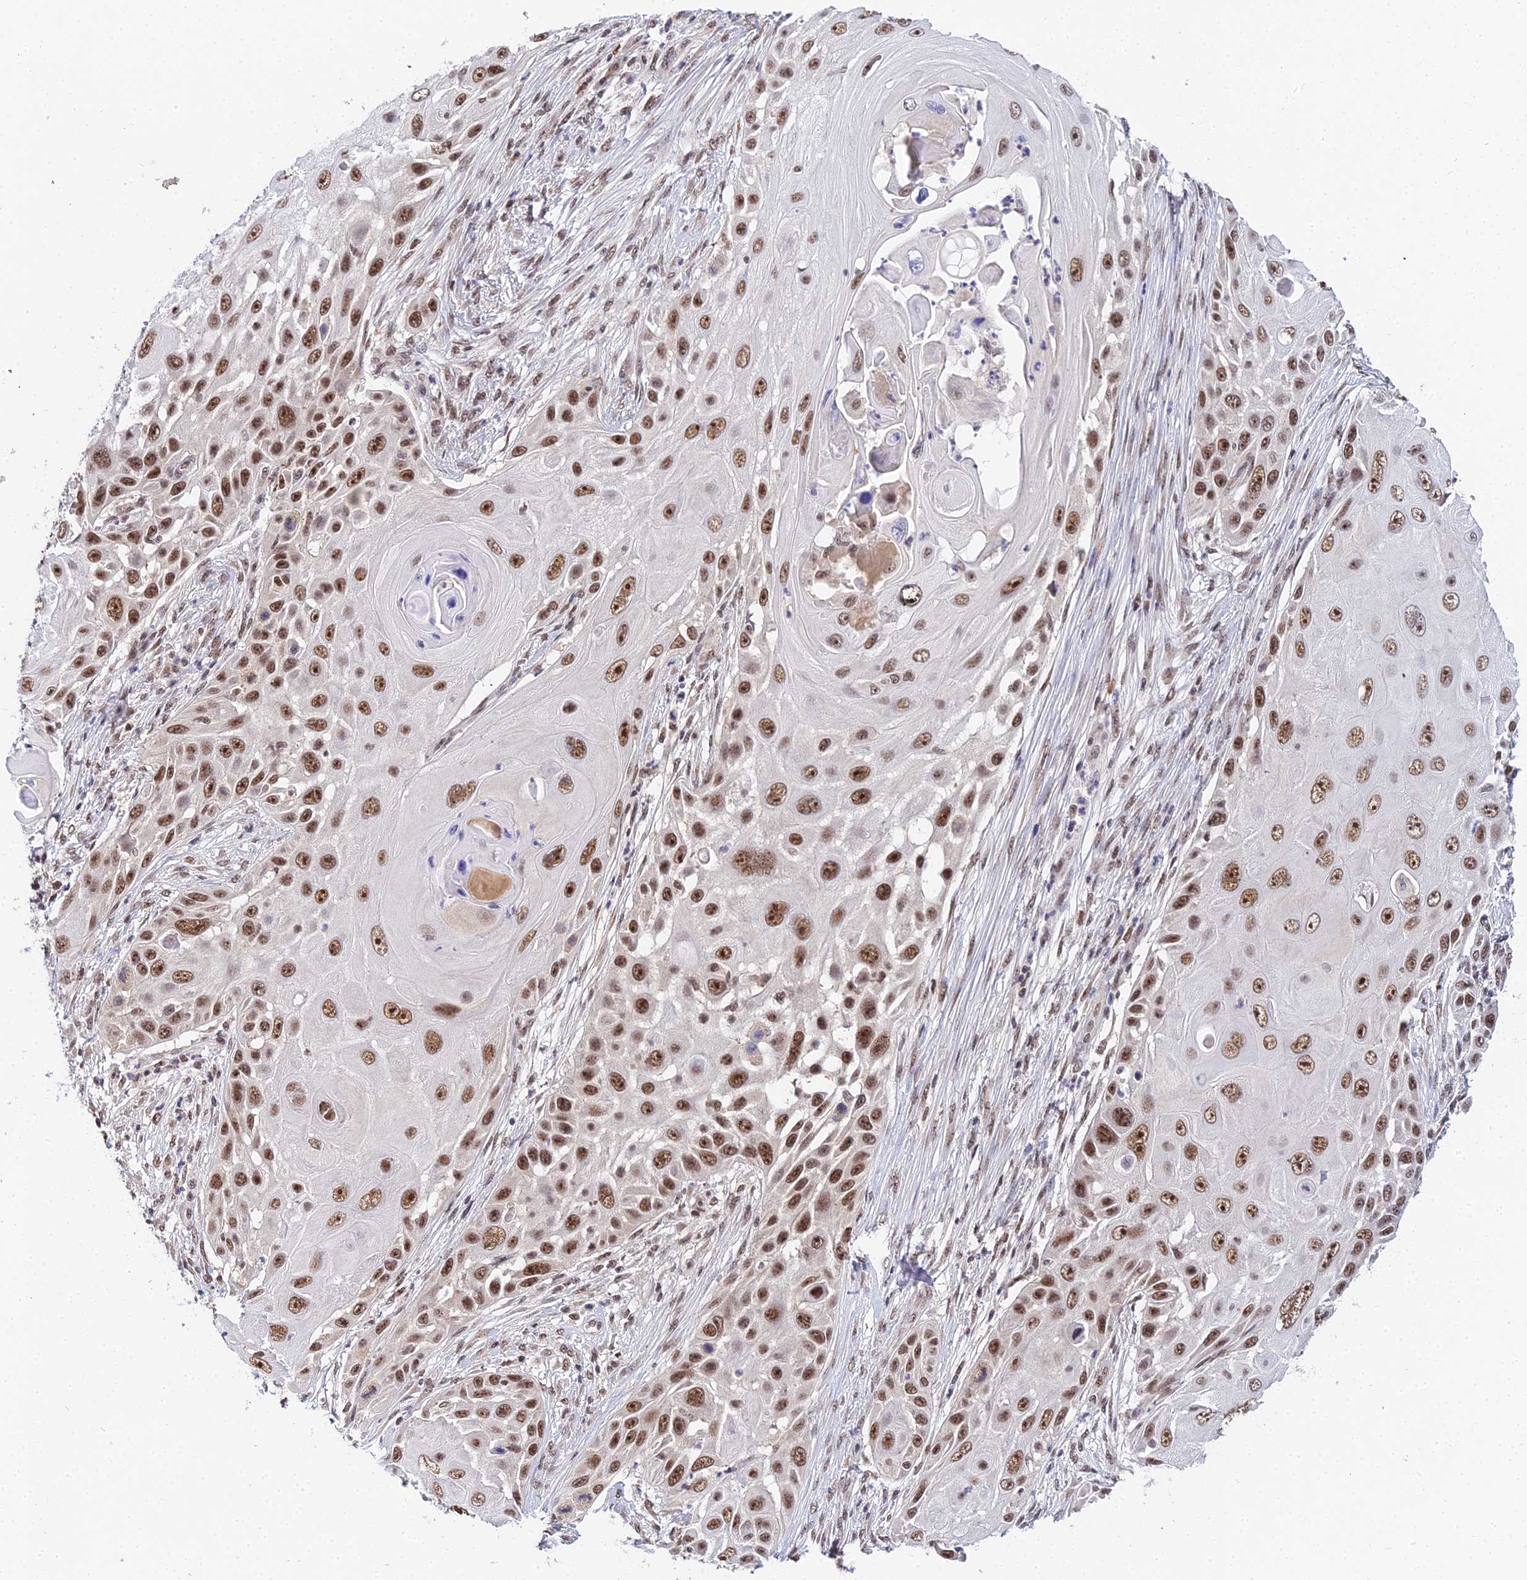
{"staining": {"intensity": "strong", "quantity": ">75%", "location": "nuclear"}, "tissue": "skin cancer", "cell_type": "Tumor cells", "image_type": "cancer", "snomed": [{"axis": "morphology", "description": "Squamous cell carcinoma, NOS"}, {"axis": "topography", "description": "Skin"}], "caption": "High-magnification brightfield microscopy of squamous cell carcinoma (skin) stained with DAB (brown) and counterstained with hematoxylin (blue). tumor cells exhibit strong nuclear expression is appreciated in about>75% of cells. The staining was performed using DAB (3,3'-diaminobenzidine) to visualize the protein expression in brown, while the nuclei were stained in blue with hematoxylin (Magnification: 20x).", "gene": "EXOSC3", "patient": {"sex": "female", "age": 44}}